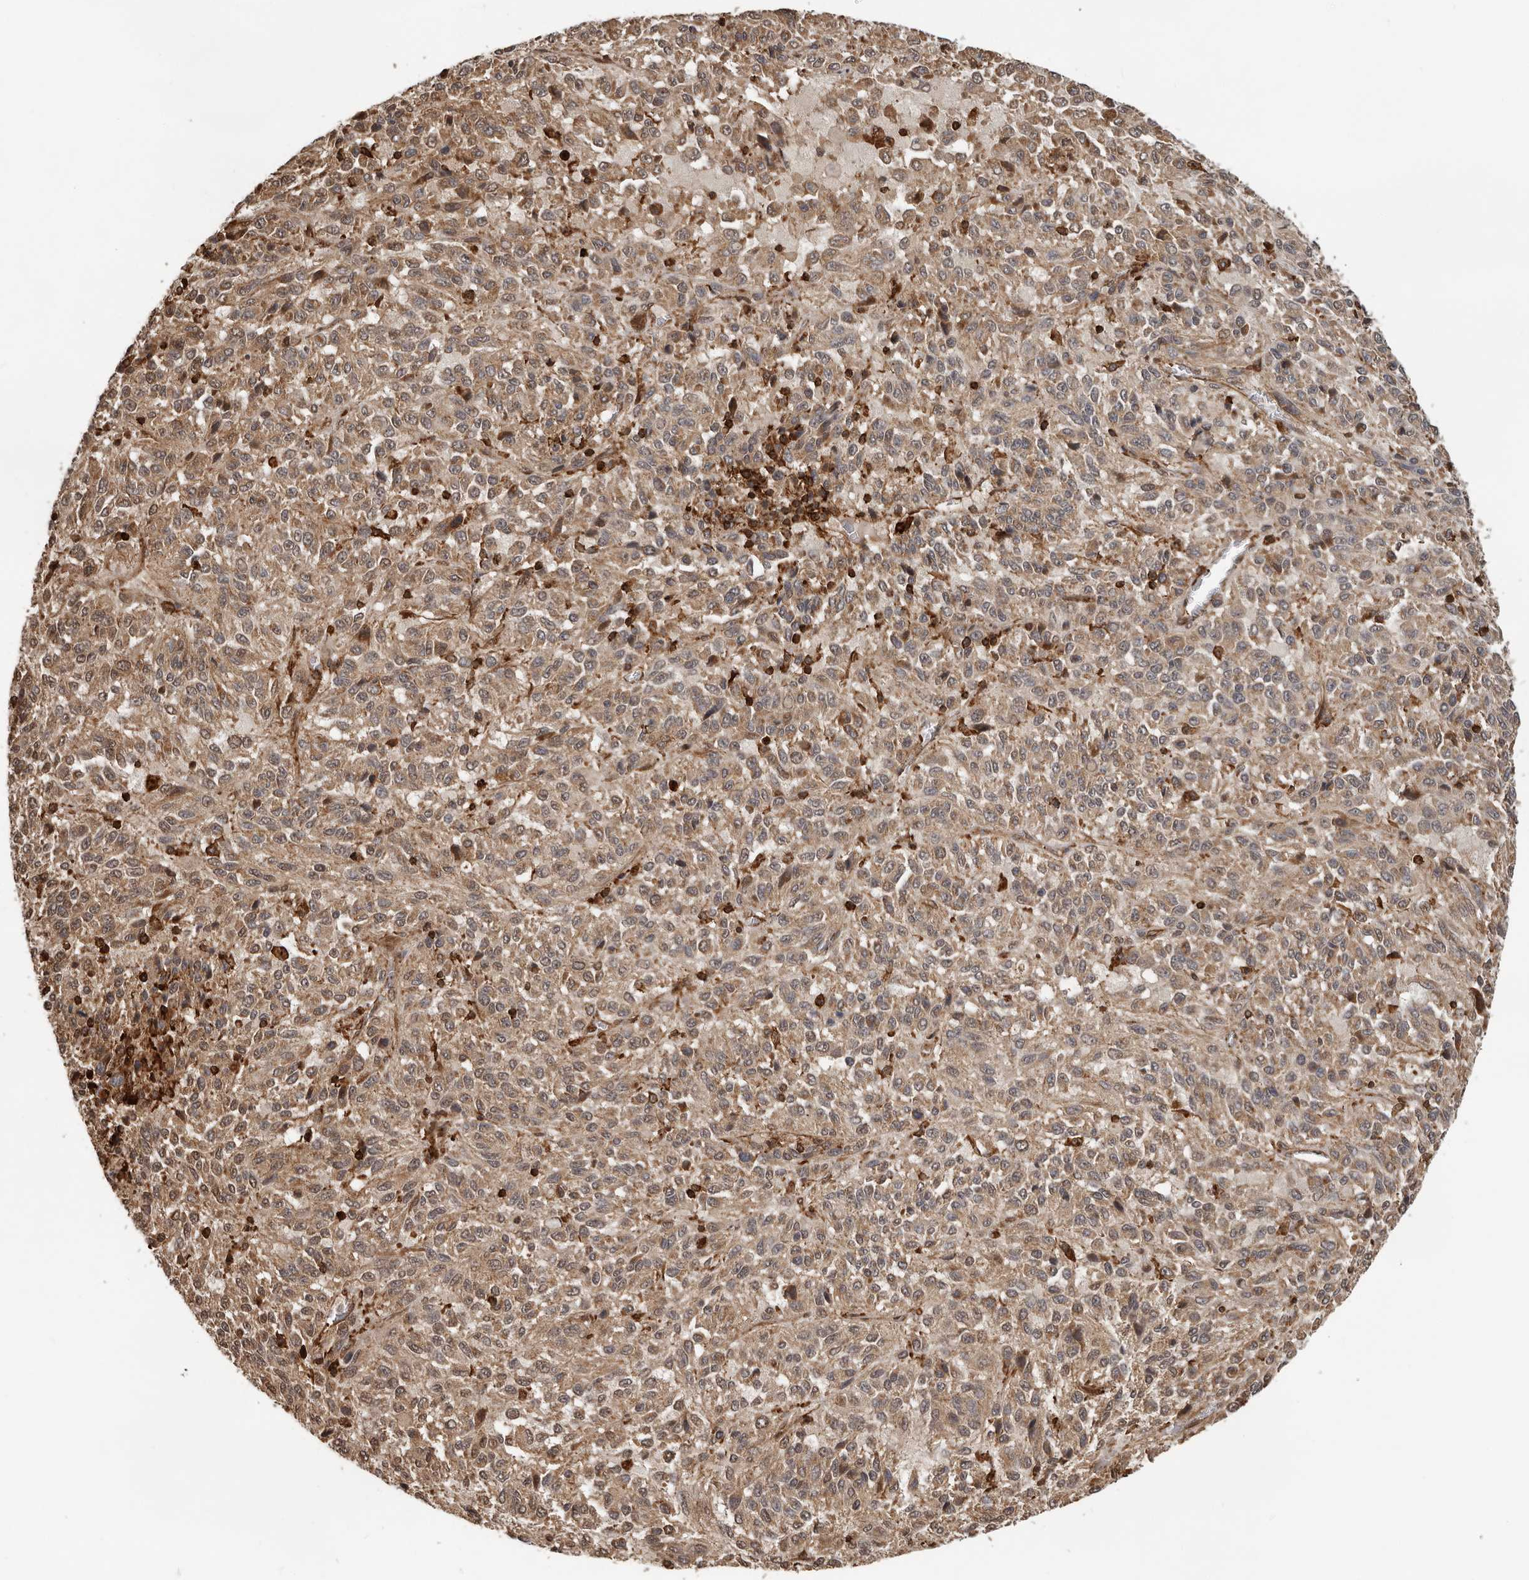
{"staining": {"intensity": "moderate", "quantity": ">75%", "location": "cytoplasmic/membranous"}, "tissue": "melanoma", "cell_type": "Tumor cells", "image_type": "cancer", "snomed": [{"axis": "morphology", "description": "Malignant melanoma, Metastatic site"}, {"axis": "topography", "description": "Lung"}], "caption": "A medium amount of moderate cytoplasmic/membranous expression is seen in approximately >75% of tumor cells in melanoma tissue. (DAB = brown stain, brightfield microscopy at high magnification).", "gene": "RNF157", "patient": {"sex": "male", "age": 64}}